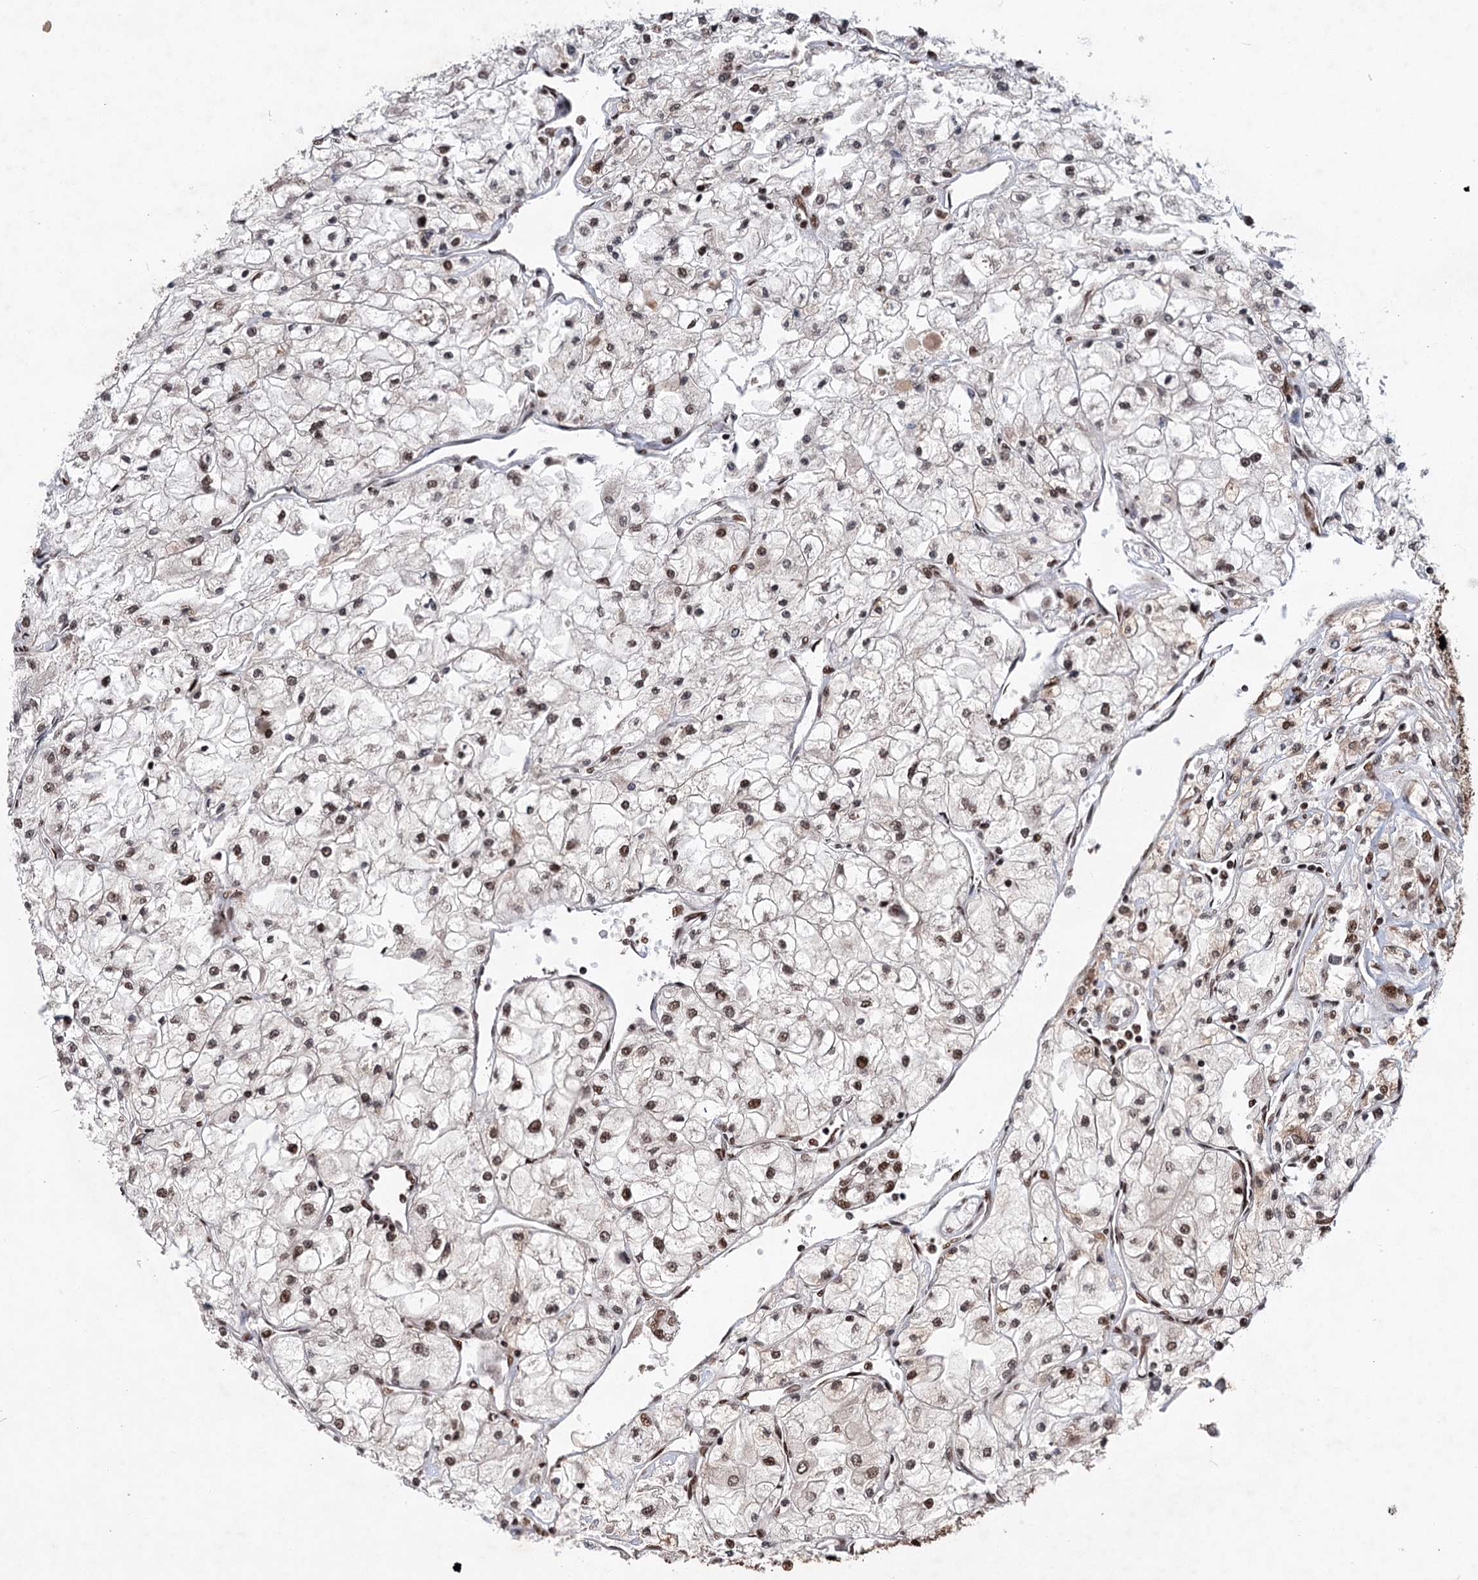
{"staining": {"intensity": "moderate", "quantity": ">75%", "location": "nuclear"}, "tissue": "renal cancer", "cell_type": "Tumor cells", "image_type": "cancer", "snomed": [{"axis": "morphology", "description": "Adenocarcinoma, NOS"}, {"axis": "topography", "description": "Kidney"}], "caption": "Moderate nuclear expression is appreciated in approximately >75% of tumor cells in adenocarcinoma (renal).", "gene": "MAML1", "patient": {"sex": "male", "age": 80}}